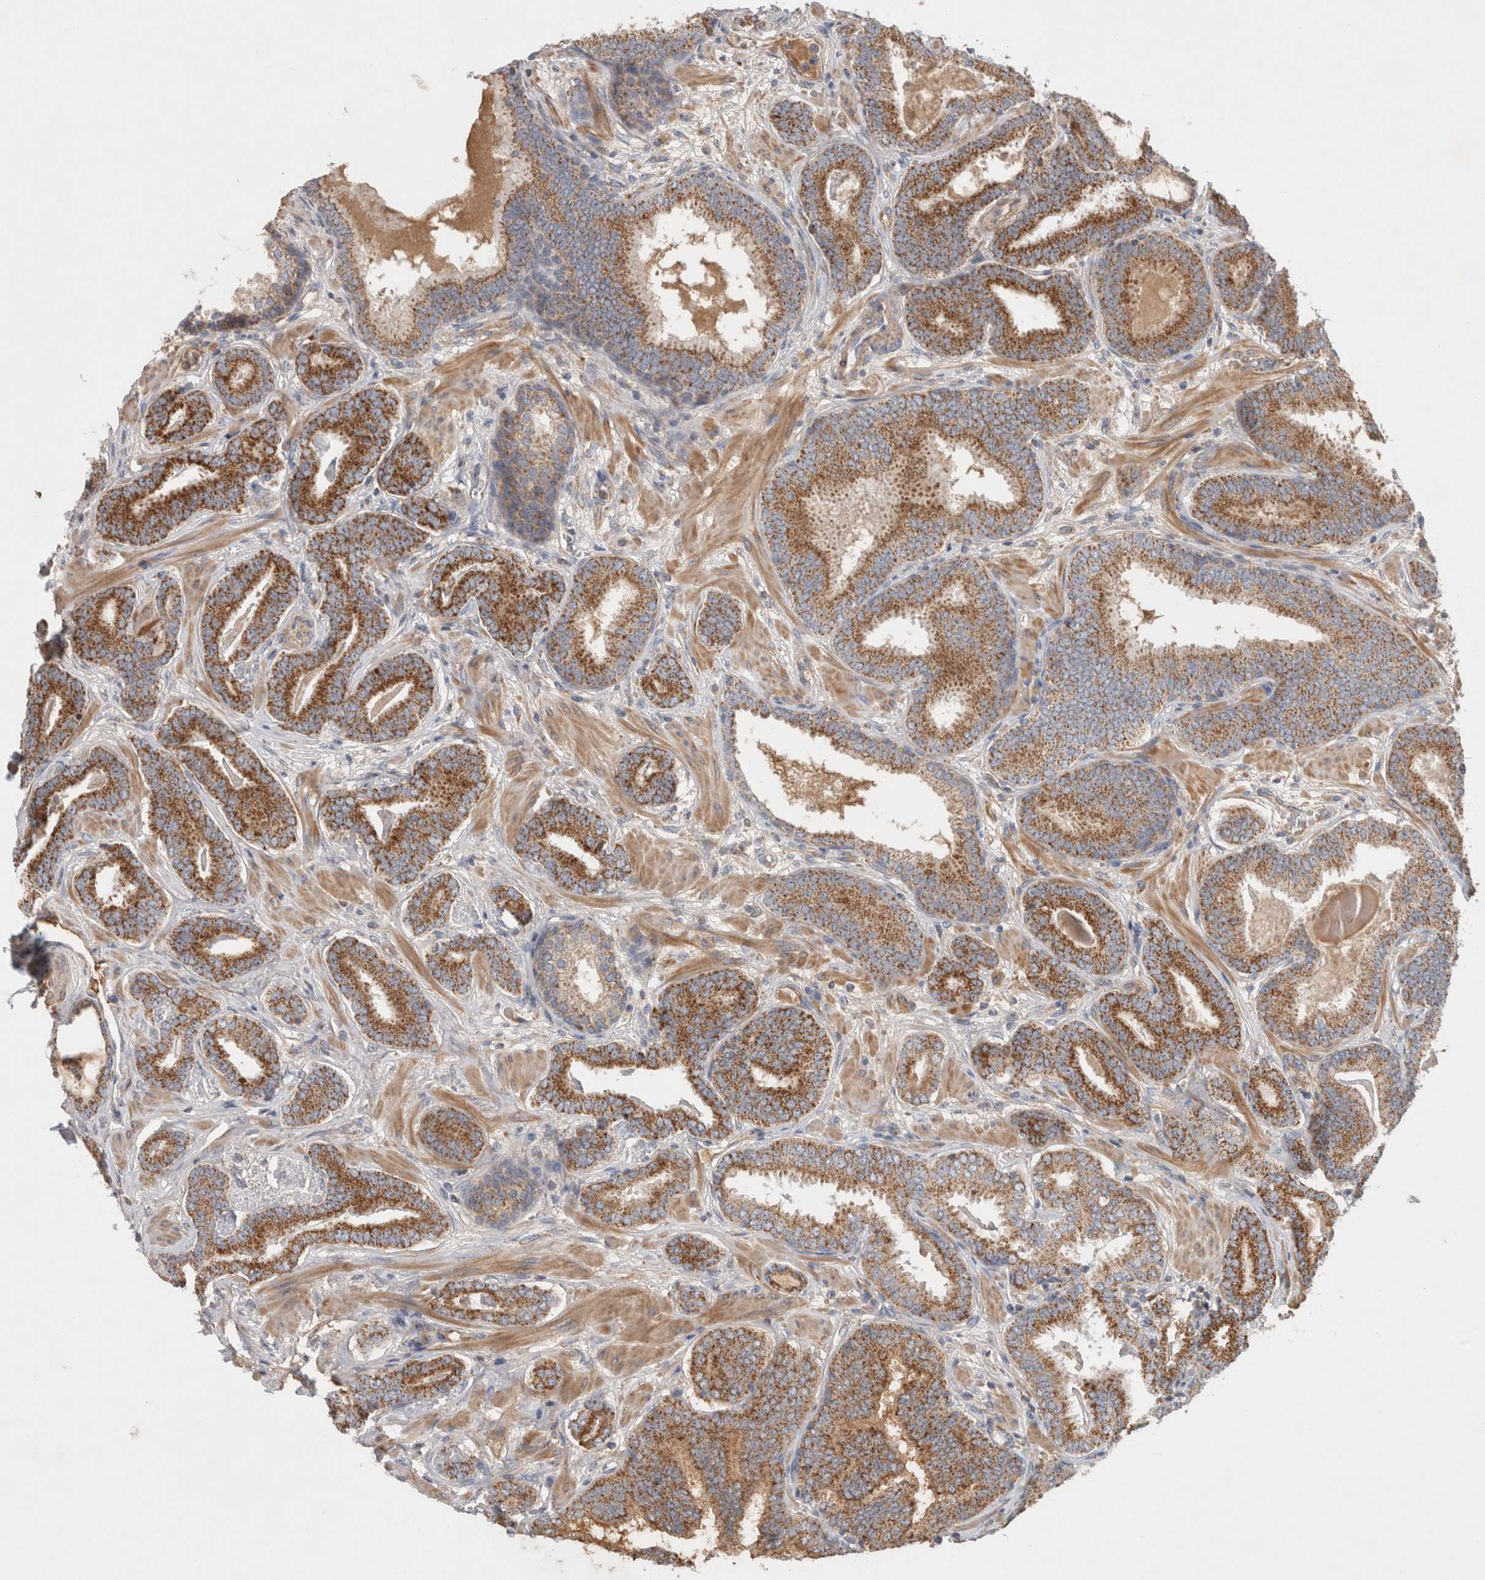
{"staining": {"intensity": "moderate", "quantity": ">75%", "location": "cytoplasmic/membranous"}, "tissue": "prostate cancer", "cell_type": "Tumor cells", "image_type": "cancer", "snomed": [{"axis": "morphology", "description": "Adenocarcinoma, Low grade"}, {"axis": "topography", "description": "Prostate"}], "caption": "Protein staining shows moderate cytoplasmic/membranous expression in approximately >75% of tumor cells in prostate cancer (adenocarcinoma (low-grade)).", "gene": "MRPS28", "patient": {"sex": "male", "age": 62}}